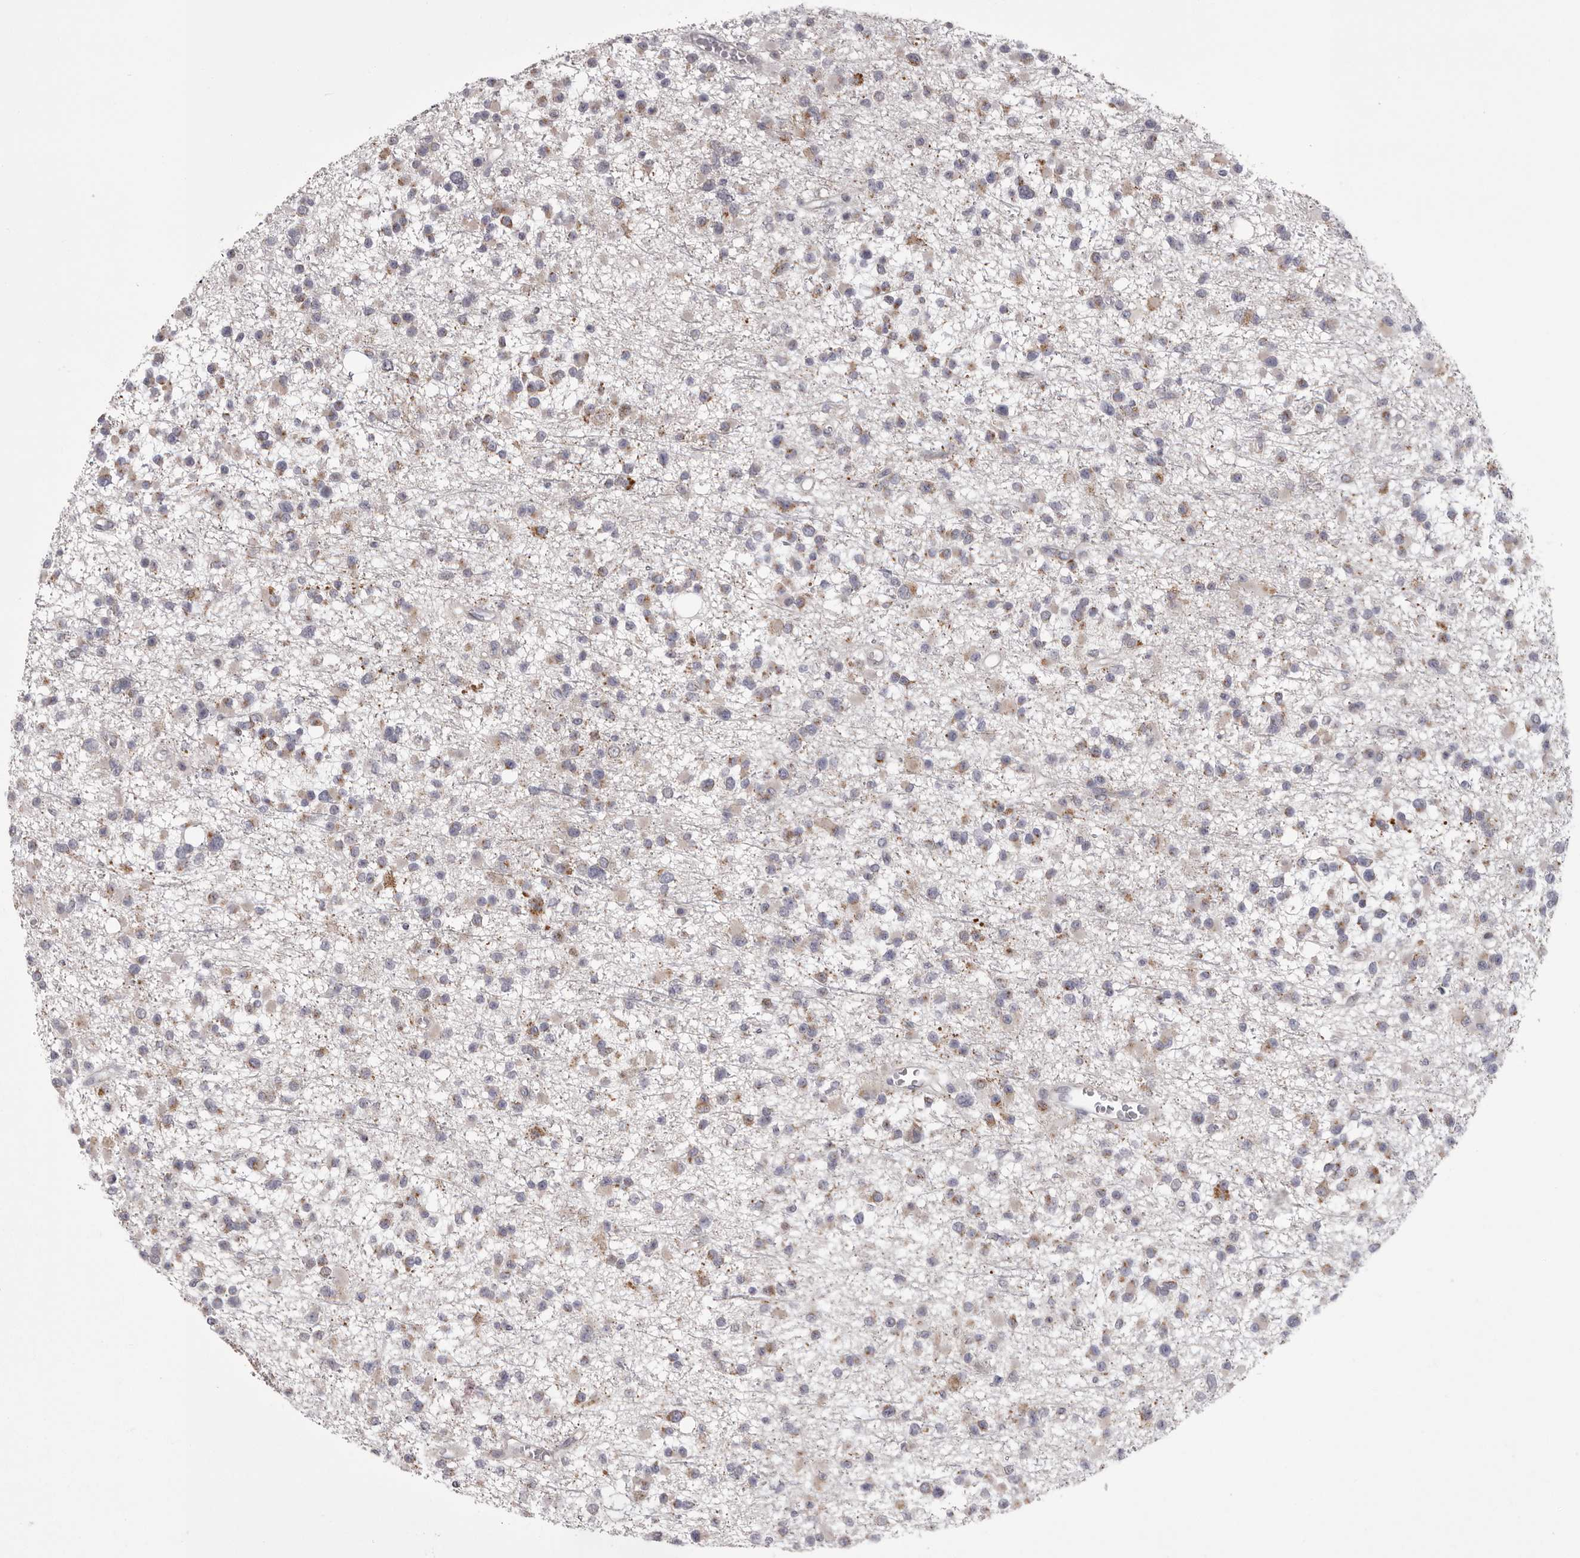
{"staining": {"intensity": "moderate", "quantity": ">75%", "location": "cytoplasmic/membranous"}, "tissue": "glioma", "cell_type": "Tumor cells", "image_type": "cancer", "snomed": [{"axis": "morphology", "description": "Glioma, malignant, Low grade"}, {"axis": "topography", "description": "Brain"}], "caption": "Immunohistochemical staining of human glioma displays medium levels of moderate cytoplasmic/membranous staining in approximately >75% of tumor cells. (Stains: DAB (3,3'-diaminobenzidine) in brown, nuclei in blue, Microscopy: brightfield microscopy at high magnification).", "gene": "WDR47", "patient": {"sex": "female", "age": 22}}